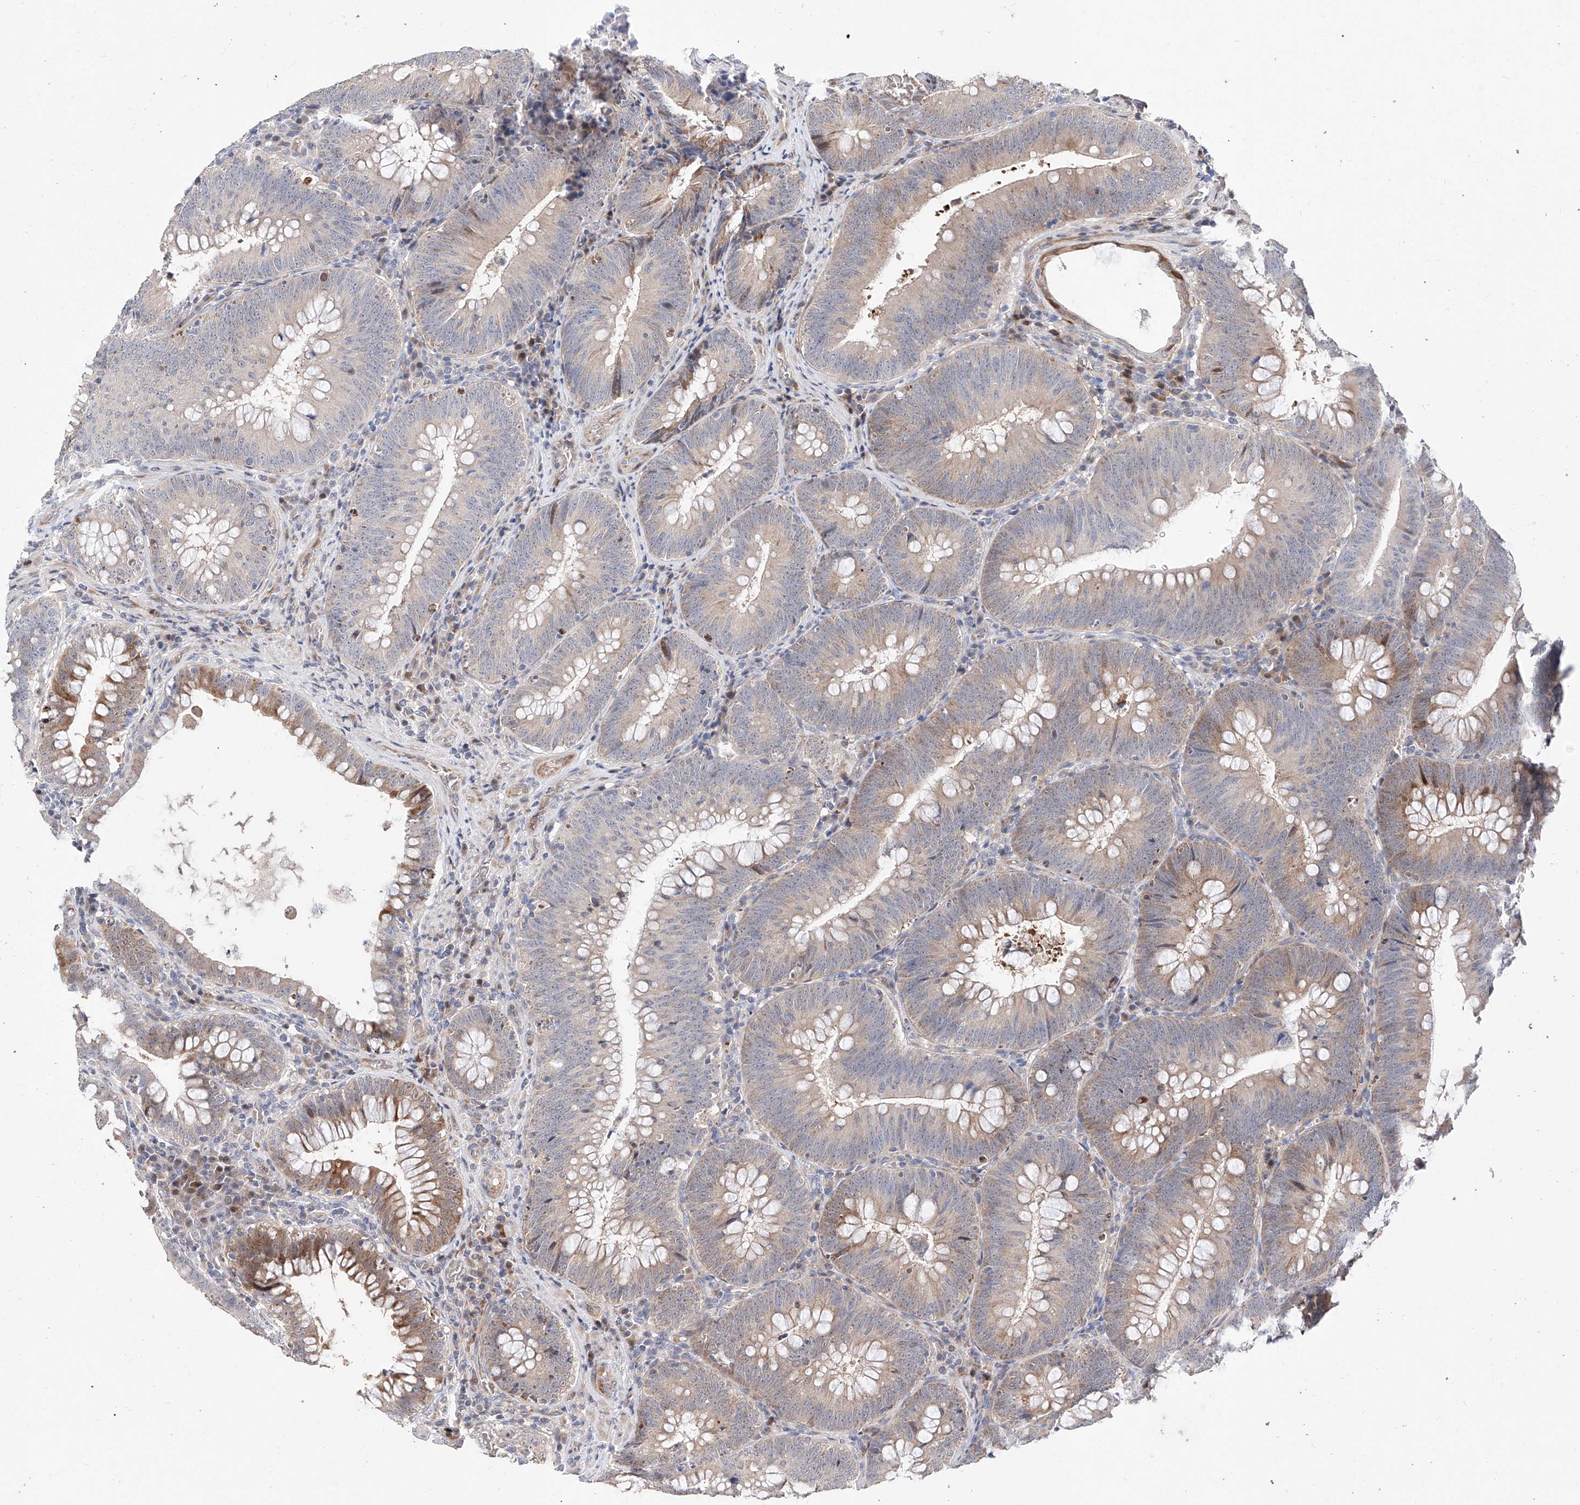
{"staining": {"intensity": "moderate", "quantity": "25%-75%", "location": "cytoplasmic/membranous"}, "tissue": "colorectal cancer", "cell_type": "Tumor cells", "image_type": "cancer", "snomed": [{"axis": "morphology", "description": "Normal tissue, NOS"}, {"axis": "topography", "description": "Colon"}], "caption": "This photomicrograph shows colorectal cancer stained with immunohistochemistry to label a protein in brown. The cytoplasmic/membranous of tumor cells show moderate positivity for the protein. Nuclei are counter-stained blue.", "gene": "FUCA2", "patient": {"sex": "female", "age": 82}}